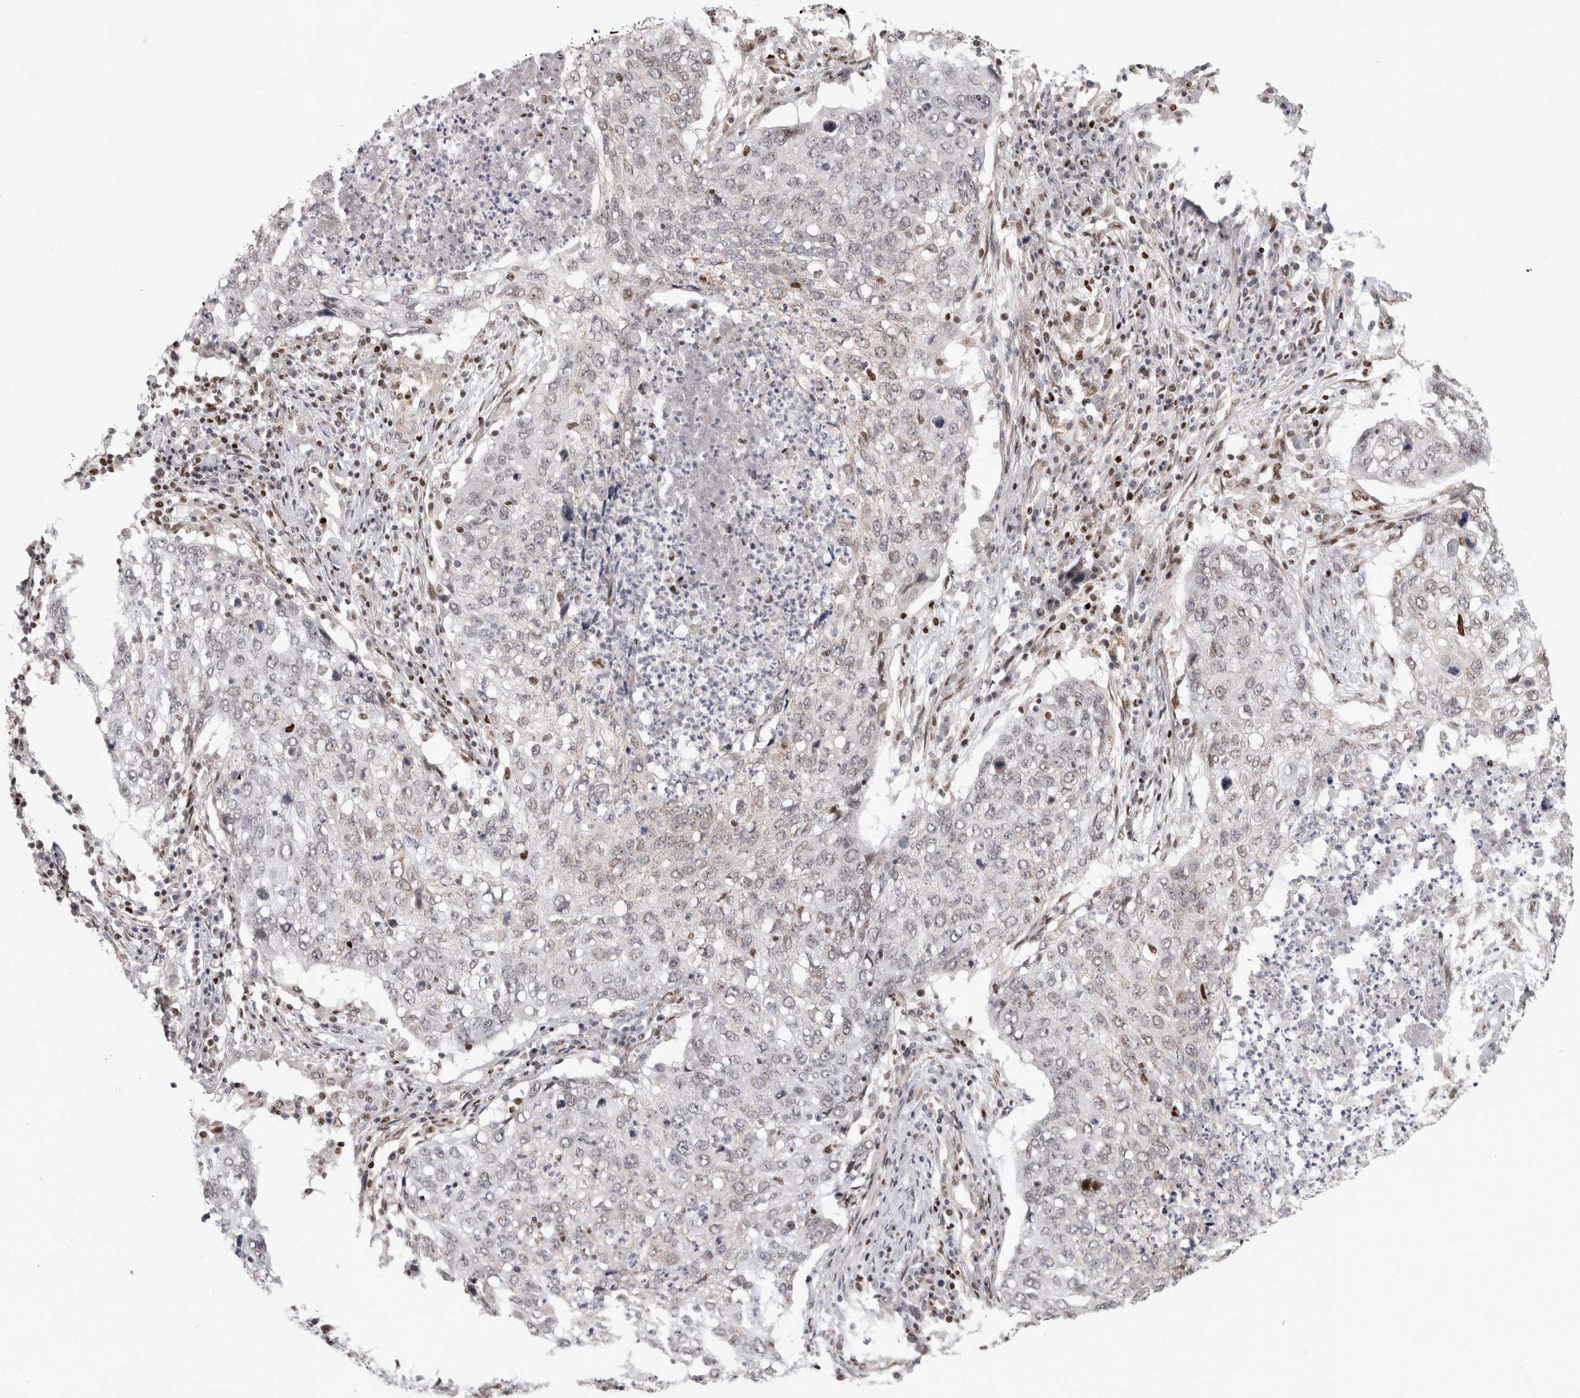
{"staining": {"intensity": "negative", "quantity": "none", "location": "none"}, "tissue": "lung cancer", "cell_type": "Tumor cells", "image_type": "cancer", "snomed": [{"axis": "morphology", "description": "Squamous cell carcinoma, NOS"}, {"axis": "topography", "description": "Lung"}], "caption": "This is an immunohistochemistry photomicrograph of human lung cancer (squamous cell carcinoma). There is no positivity in tumor cells.", "gene": "SRARP", "patient": {"sex": "female", "age": 63}}